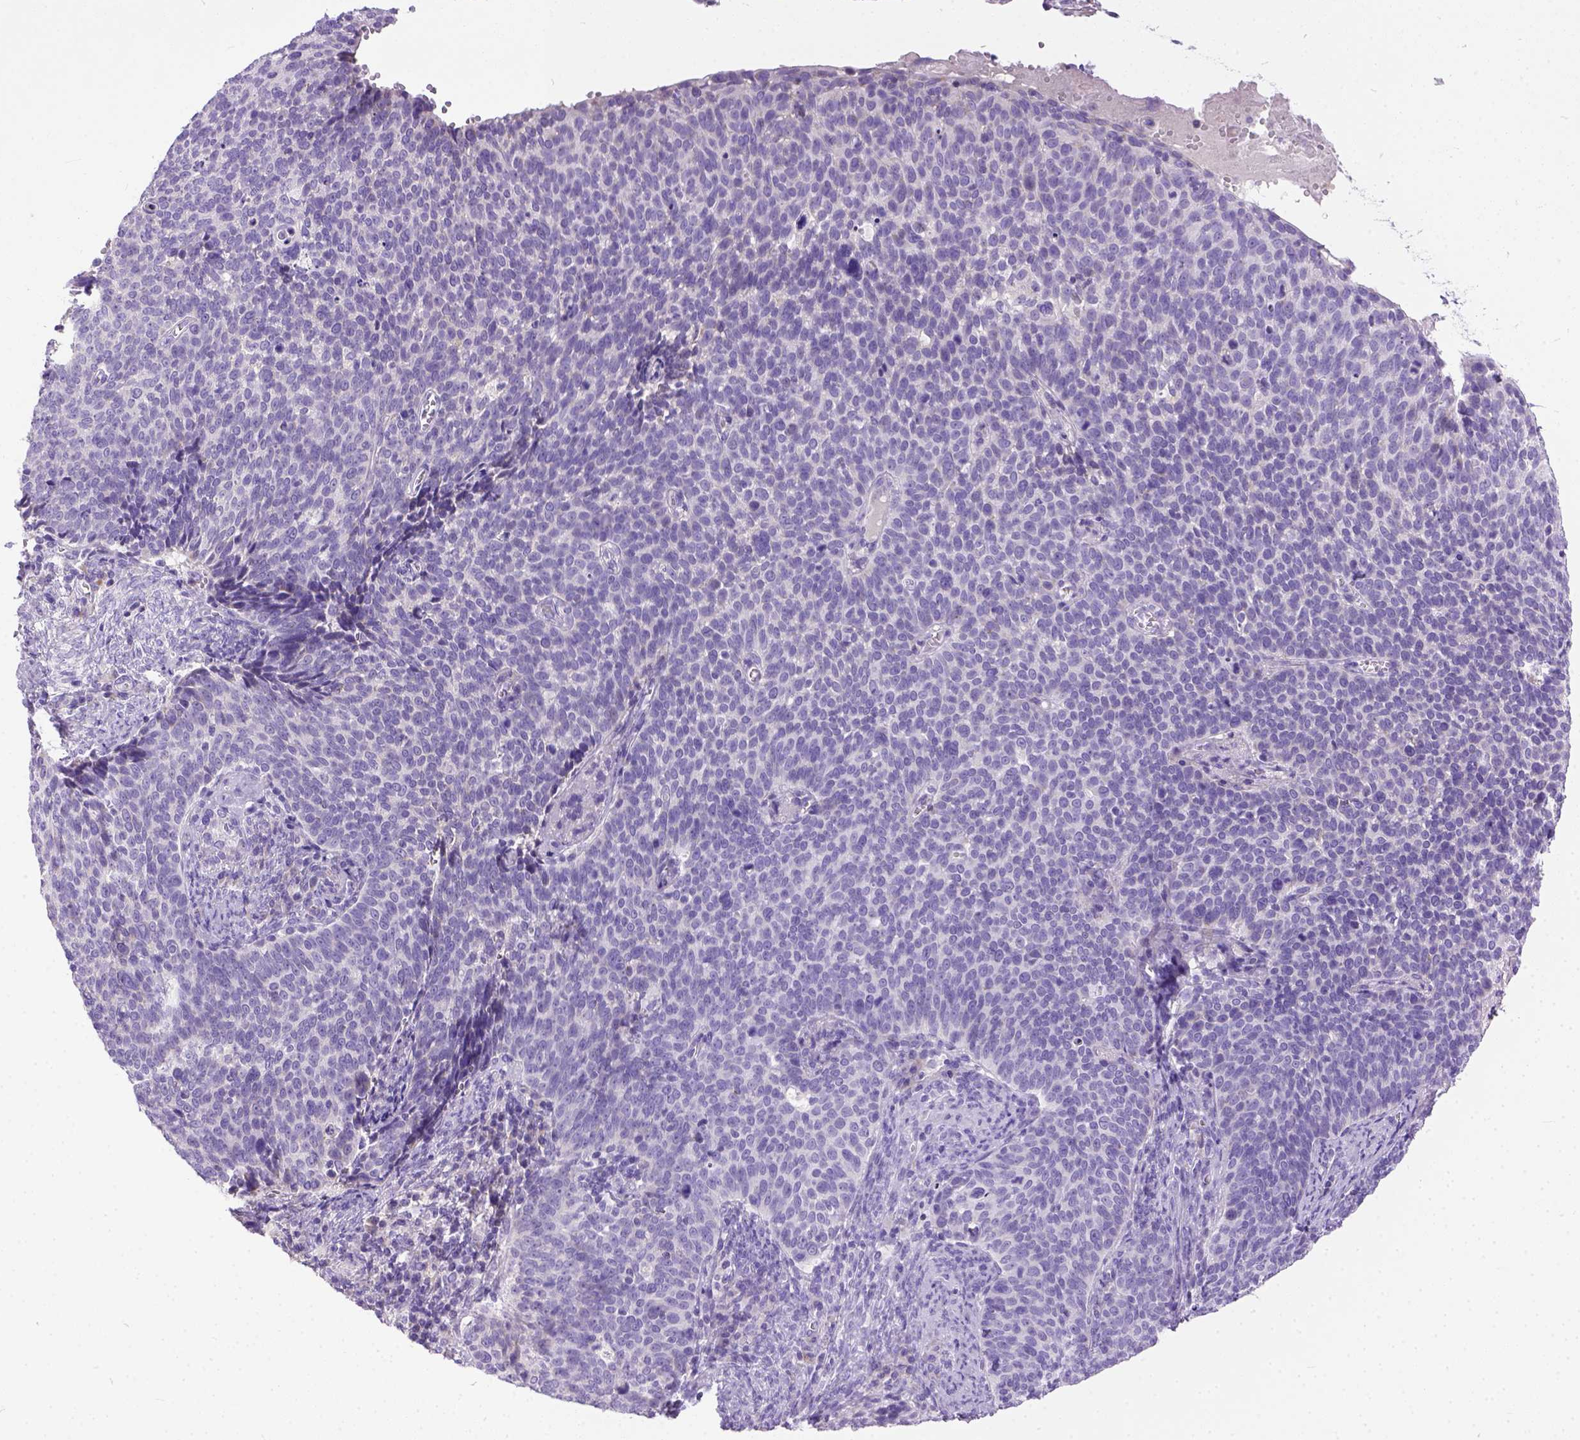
{"staining": {"intensity": "negative", "quantity": "none", "location": "none"}, "tissue": "cervical cancer", "cell_type": "Tumor cells", "image_type": "cancer", "snomed": [{"axis": "morphology", "description": "Normal tissue, NOS"}, {"axis": "morphology", "description": "Squamous cell carcinoma, NOS"}, {"axis": "topography", "description": "Cervix"}], "caption": "Immunohistochemistry micrograph of neoplastic tissue: human cervical cancer stained with DAB displays no significant protein staining in tumor cells.", "gene": "PLK5", "patient": {"sex": "female", "age": 39}}